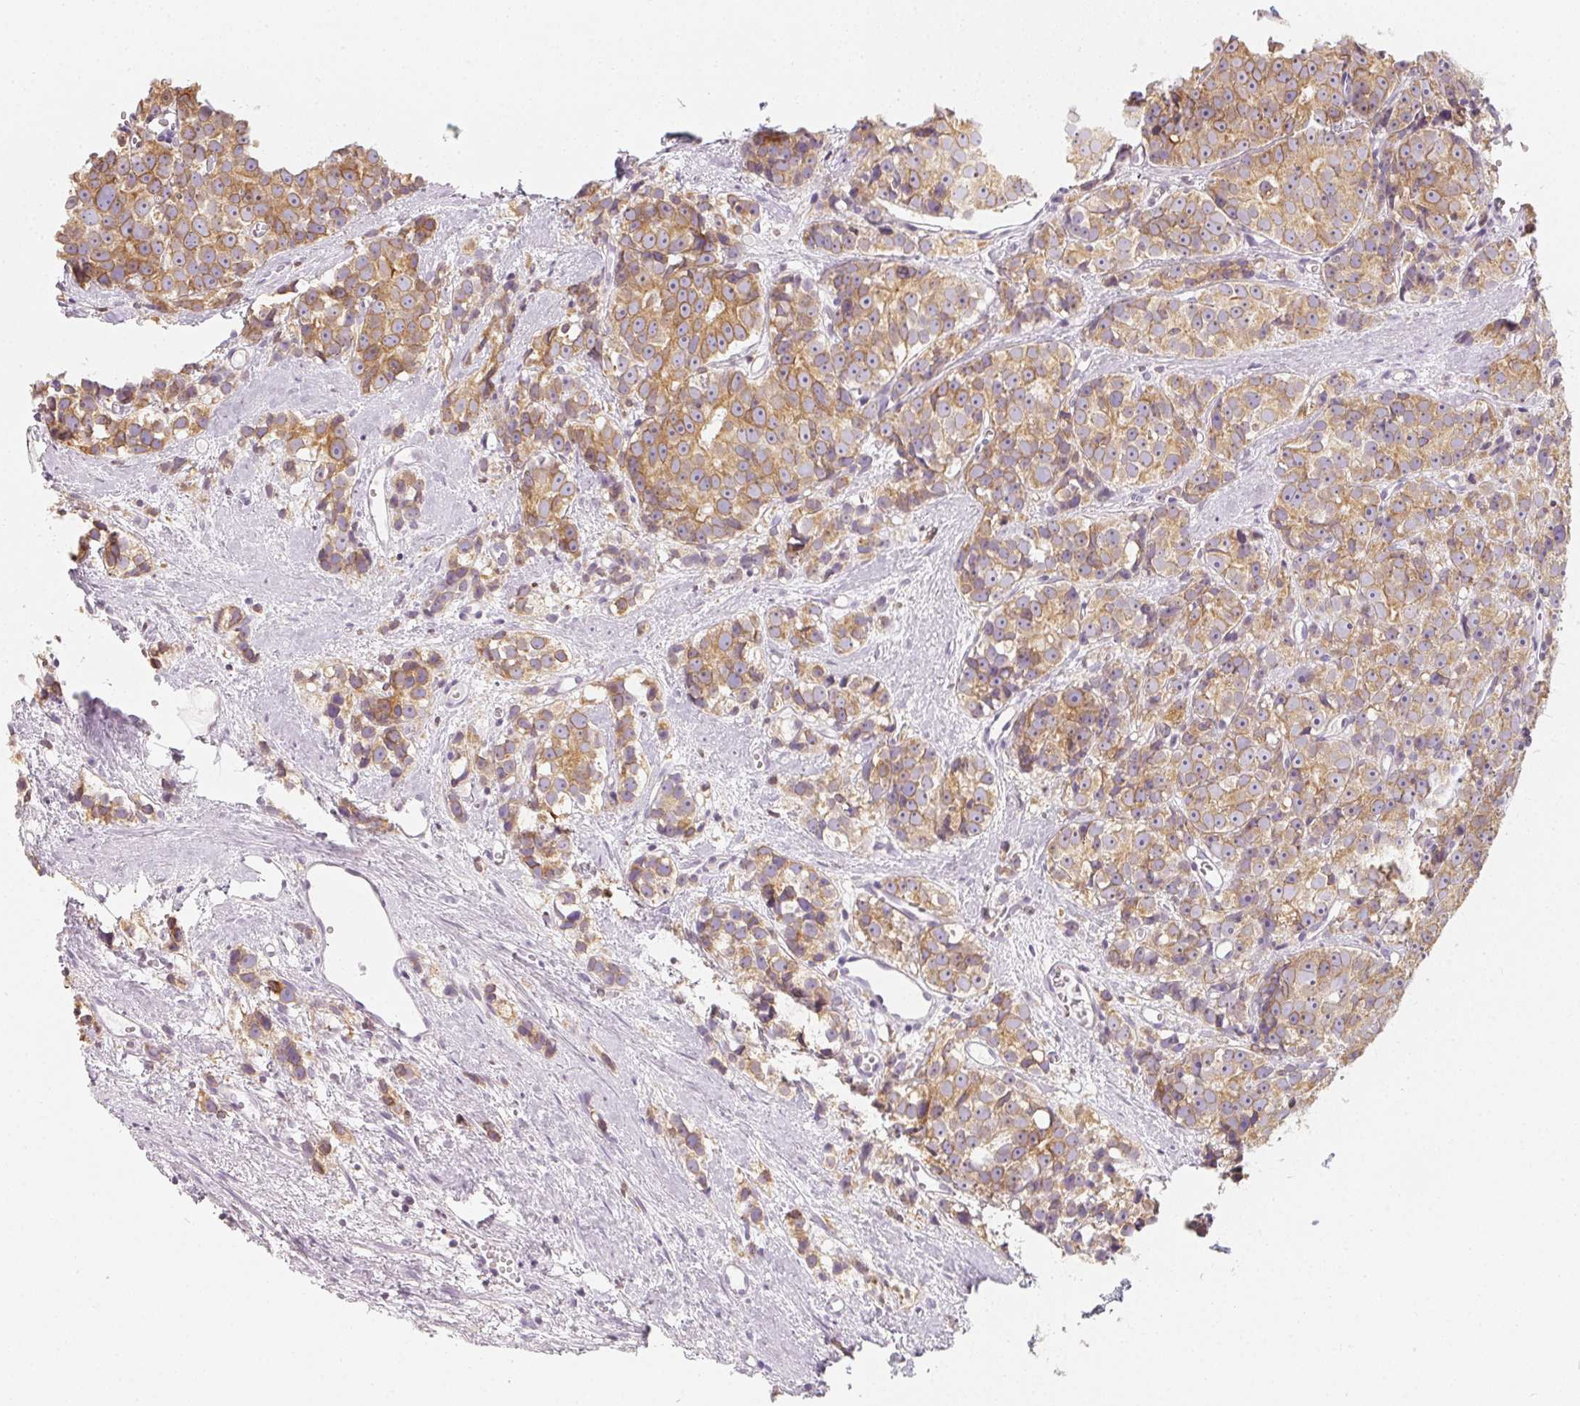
{"staining": {"intensity": "moderate", "quantity": ">75%", "location": "cytoplasmic/membranous"}, "tissue": "prostate cancer", "cell_type": "Tumor cells", "image_type": "cancer", "snomed": [{"axis": "morphology", "description": "Adenocarcinoma, High grade"}, {"axis": "topography", "description": "Prostate"}], "caption": "About >75% of tumor cells in prostate cancer (high-grade adenocarcinoma) display moderate cytoplasmic/membranous protein positivity as visualized by brown immunohistochemical staining.", "gene": "SOAT1", "patient": {"sex": "male", "age": 77}}